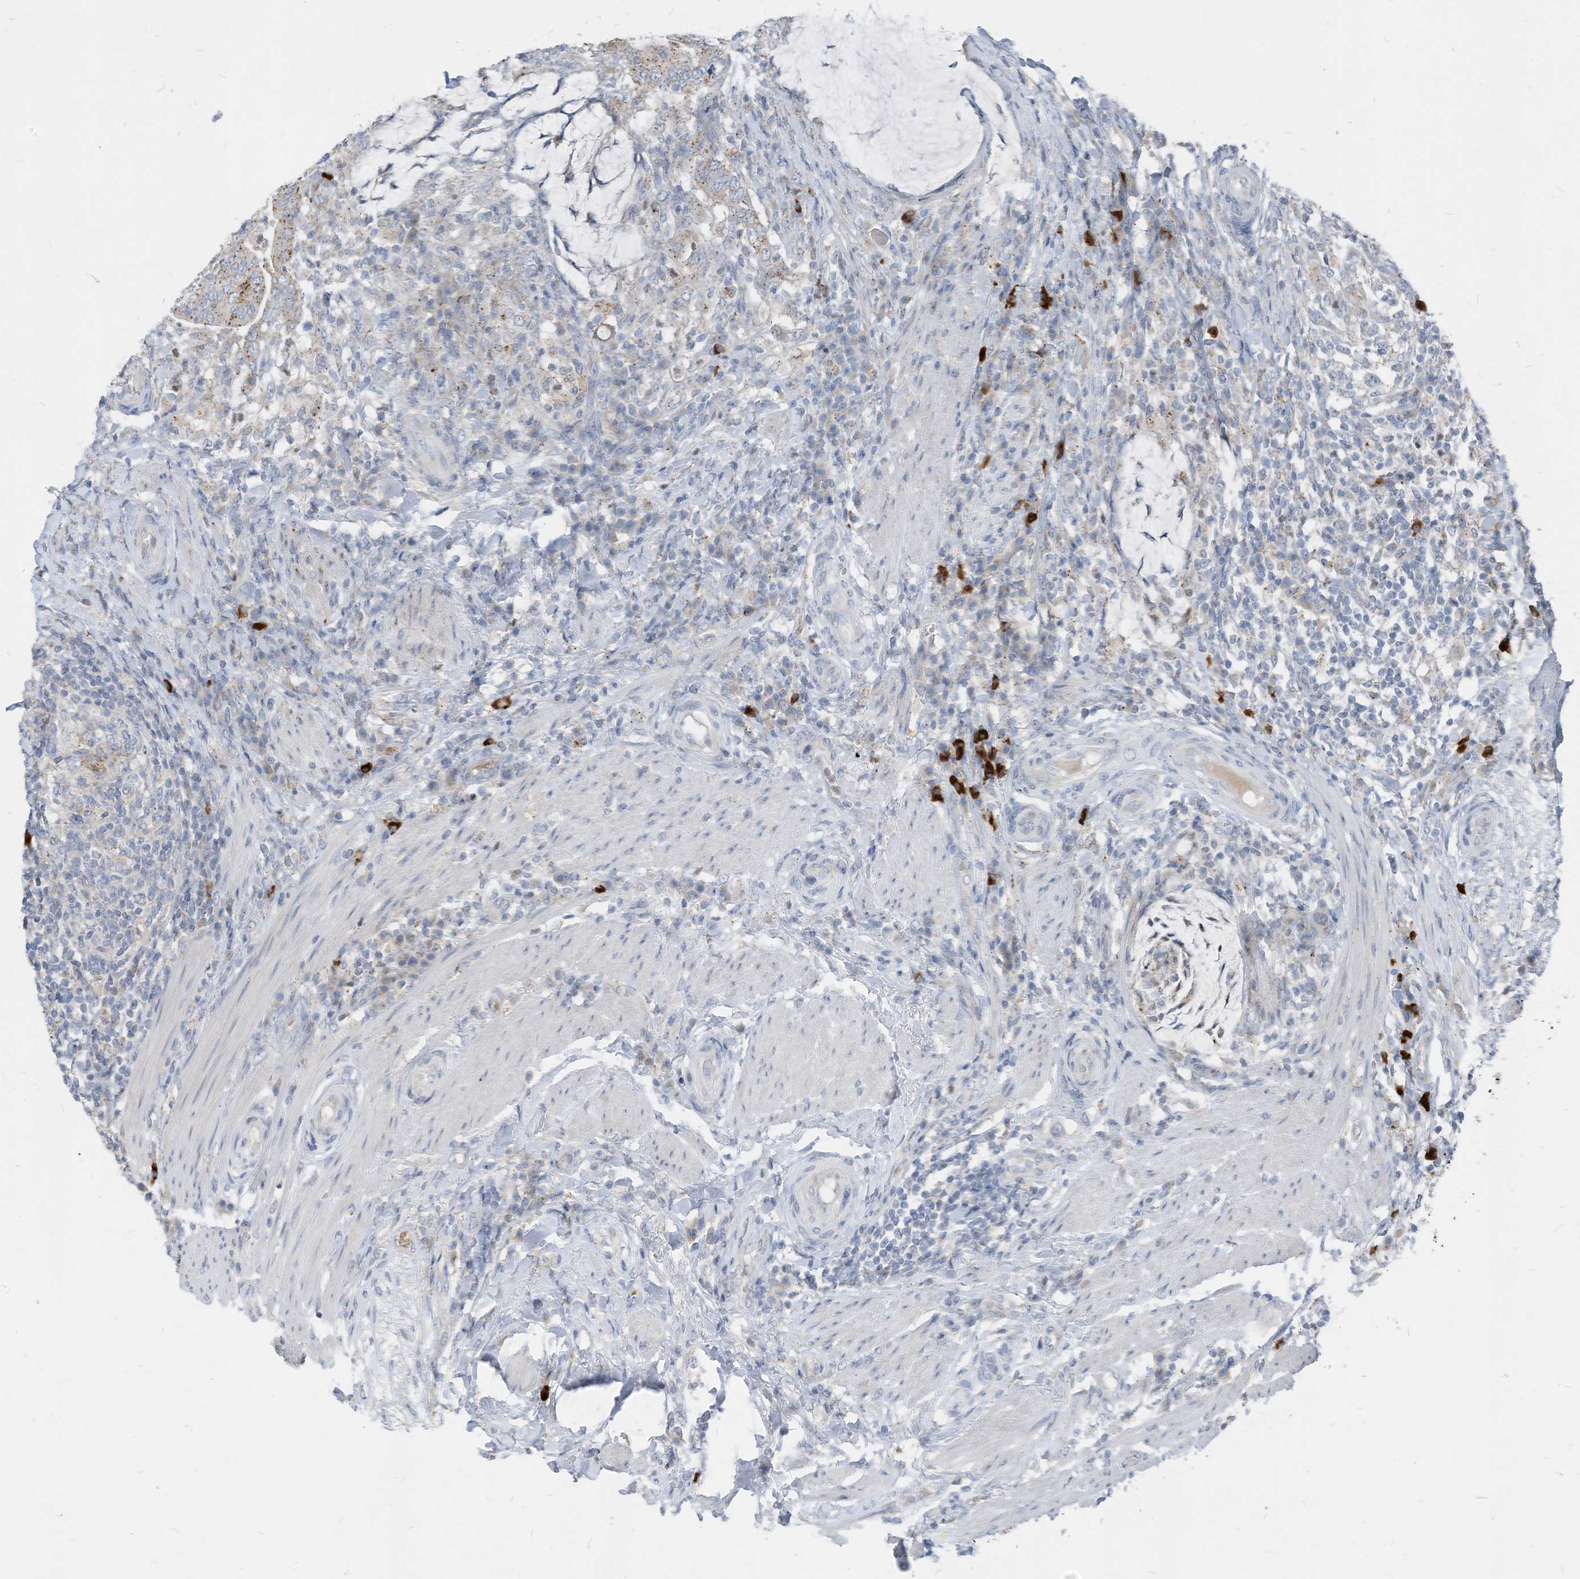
{"staining": {"intensity": "moderate", "quantity": ">75%", "location": "cytoplasmic/membranous"}, "tissue": "colorectal cancer", "cell_type": "Tumor cells", "image_type": "cancer", "snomed": [{"axis": "morphology", "description": "Adenocarcinoma, NOS"}, {"axis": "topography", "description": "Colon"}], "caption": "Colorectal adenocarcinoma stained for a protein (brown) displays moderate cytoplasmic/membranous positive positivity in about >75% of tumor cells.", "gene": "CHMP2B", "patient": {"sex": "female", "age": 66}}